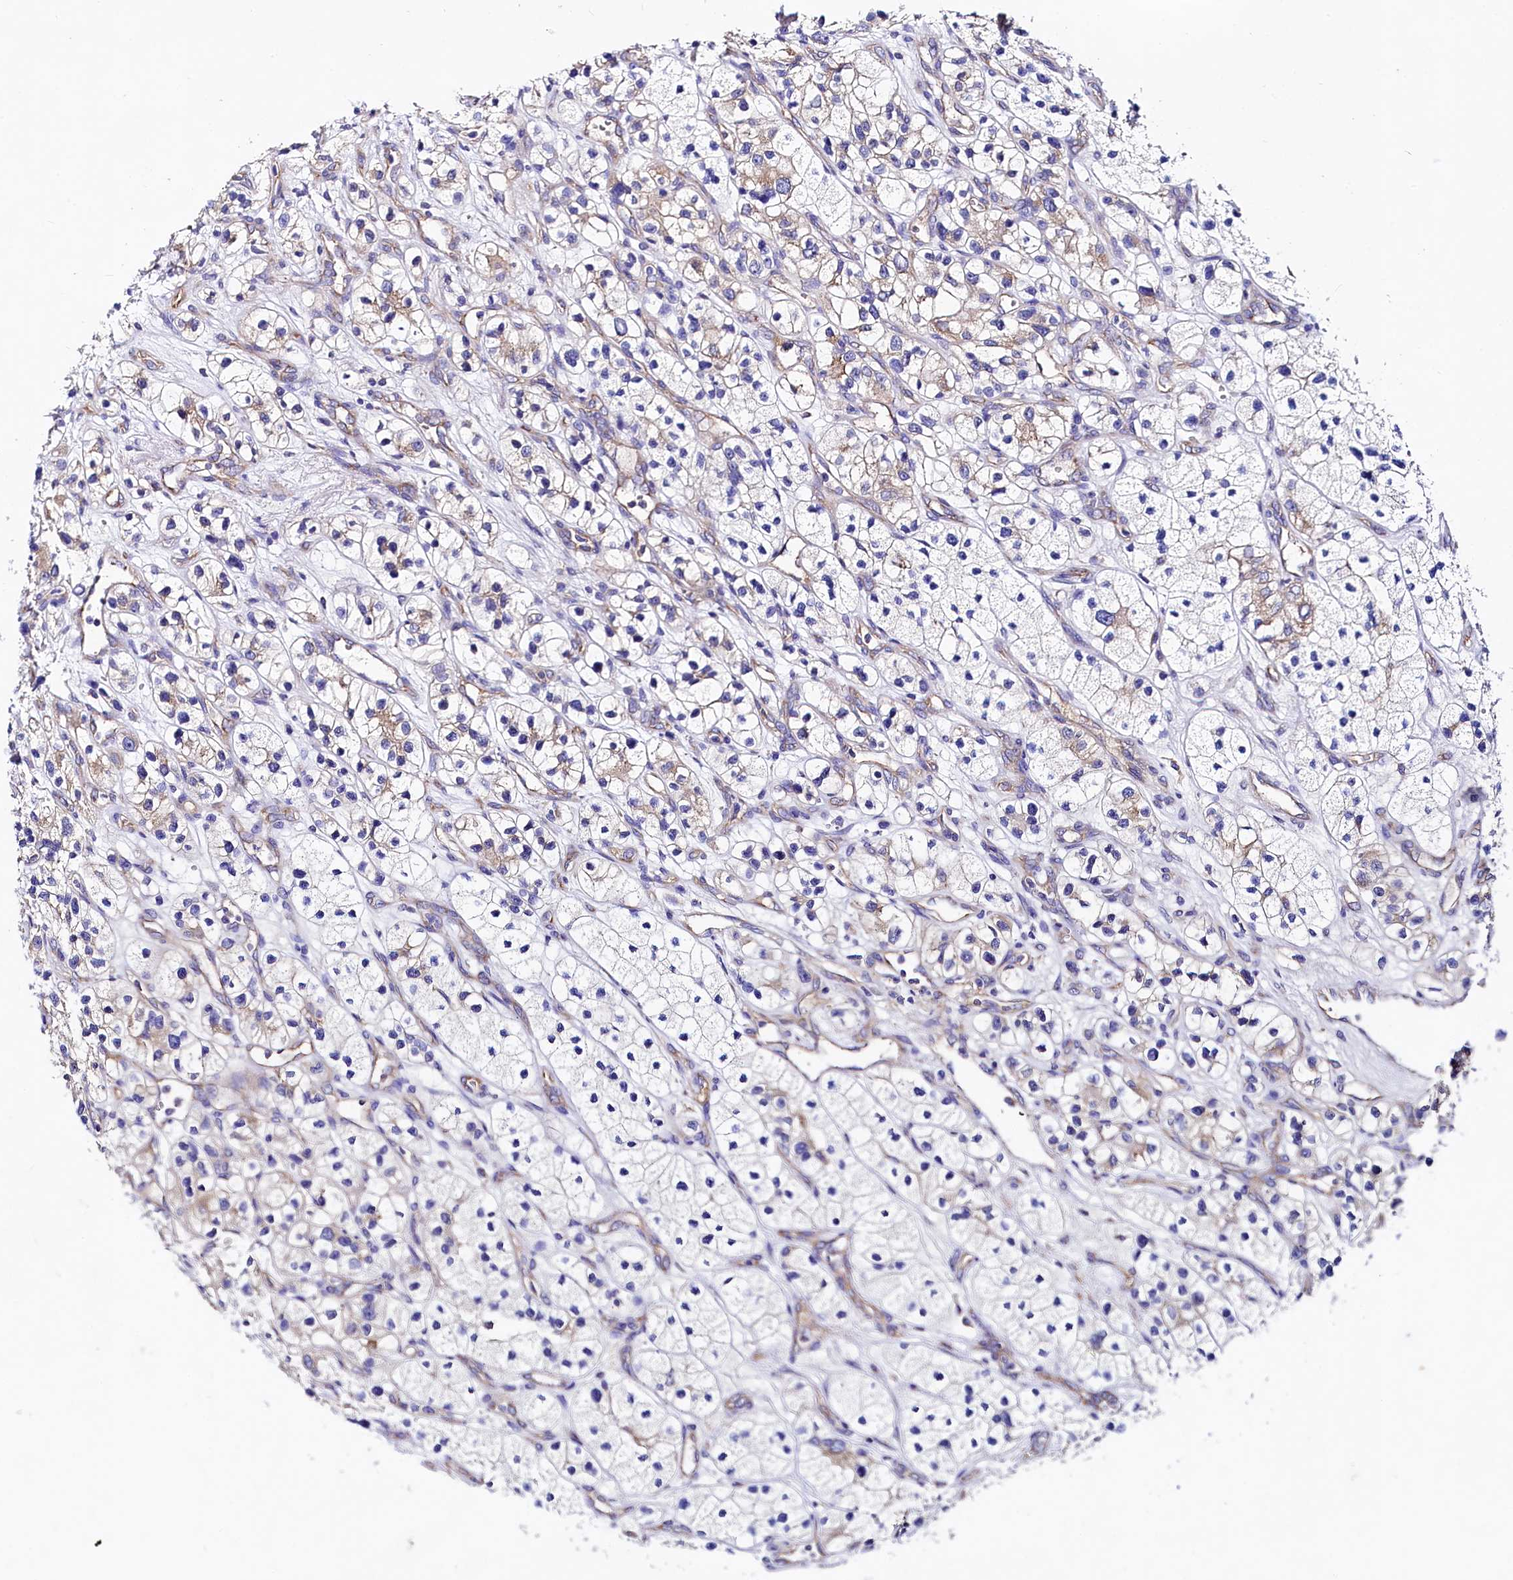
{"staining": {"intensity": "weak", "quantity": "25%-75%", "location": "cytoplasmic/membranous"}, "tissue": "renal cancer", "cell_type": "Tumor cells", "image_type": "cancer", "snomed": [{"axis": "morphology", "description": "Adenocarcinoma, NOS"}, {"axis": "topography", "description": "Kidney"}], "caption": "A histopathology image of human renal cancer stained for a protein reveals weak cytoplasmic/membranous brown staining in tumor cells.", "gene": "QARS1", "patient": {"sex": "female", "age": 57}}